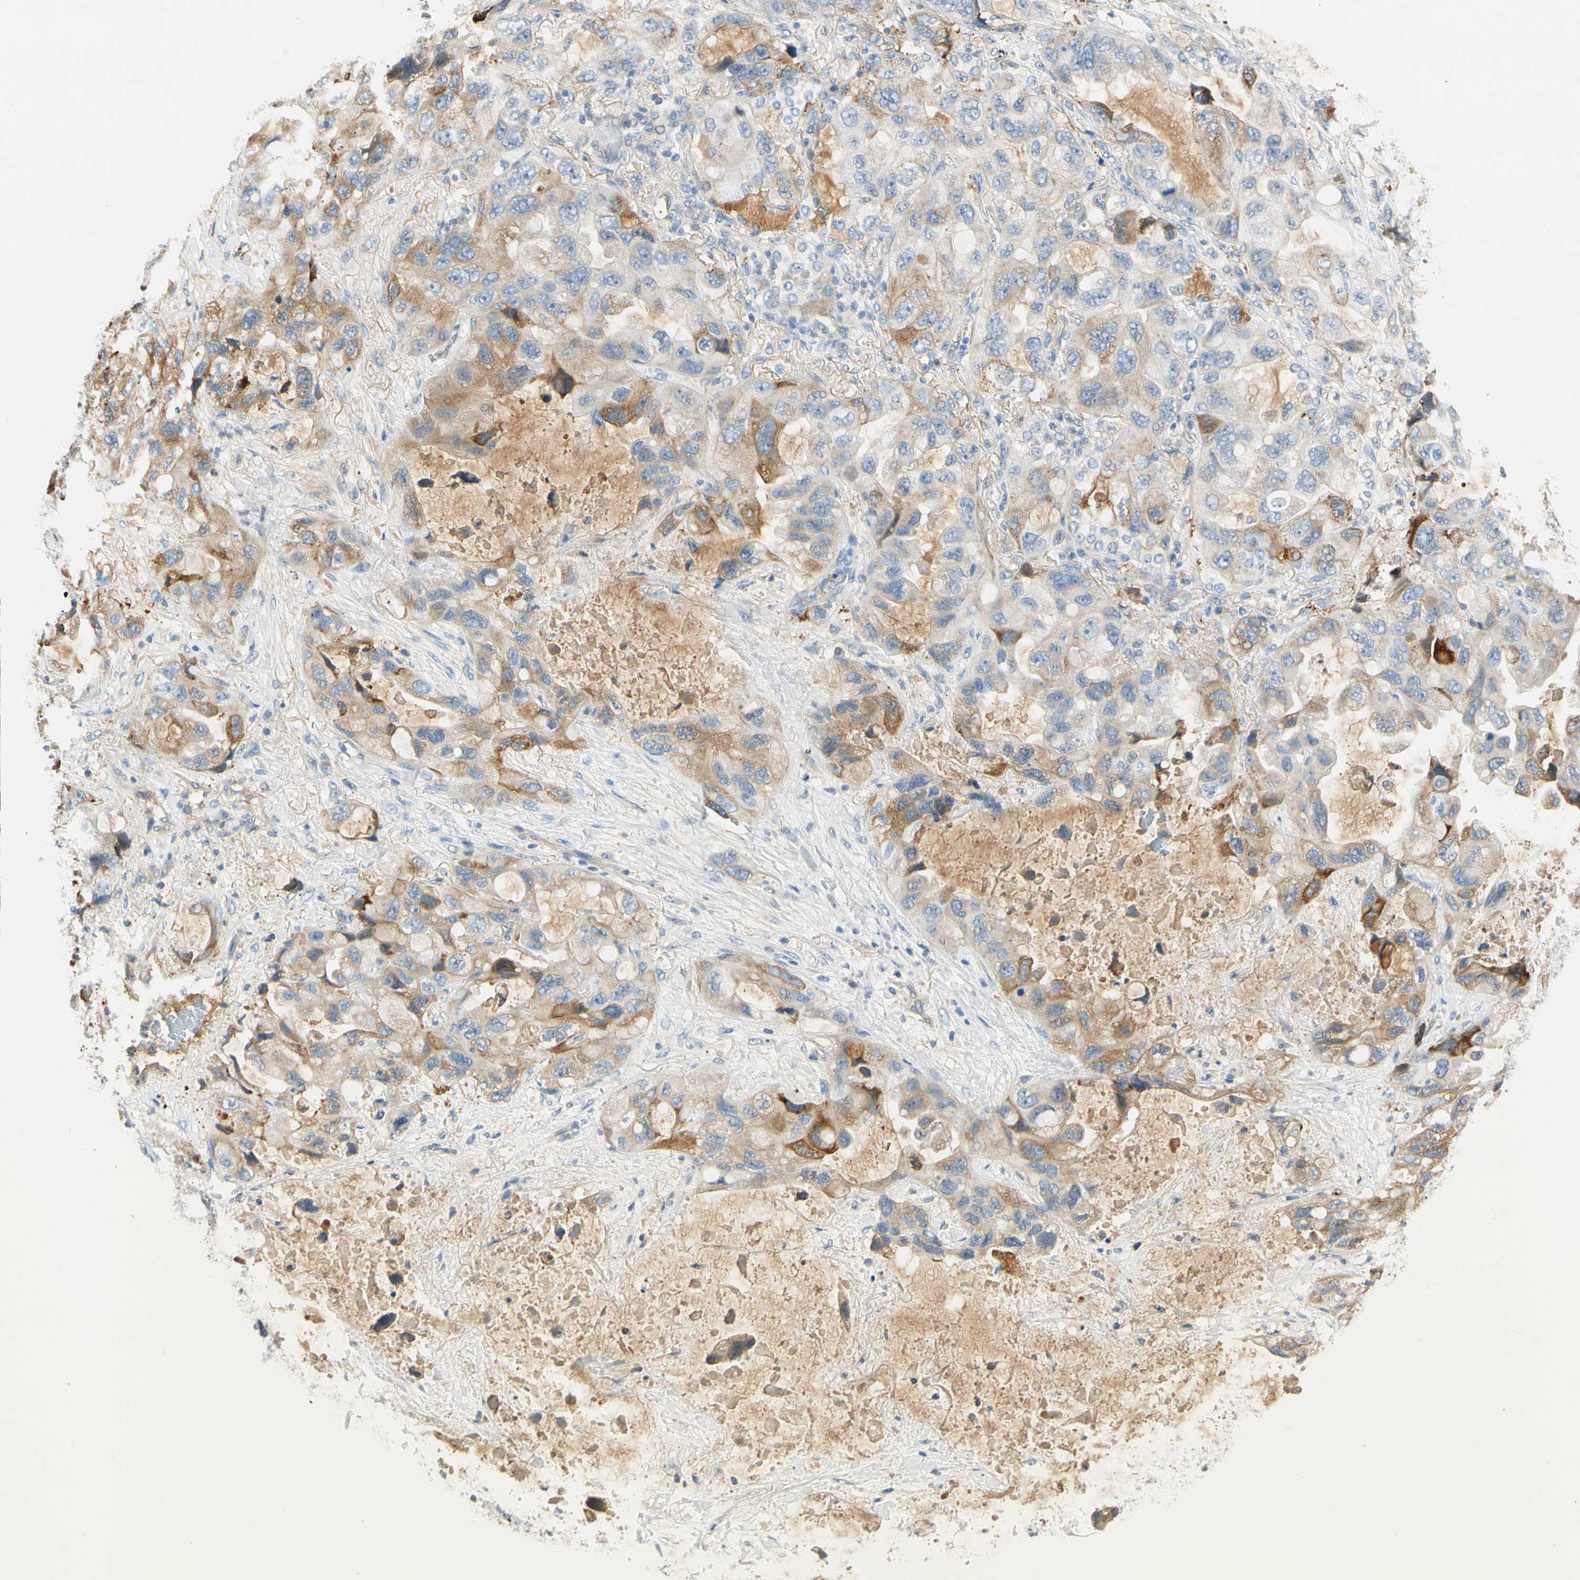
{"staining": {"intensity": "moderate", "quantity": "25%-75%", "location": "cytoplasmic/membranous"}, "tissue": "lung cancer", "cell_type": "Tumor cells", "image_type": "cancer", "snomed": [{"axis": "morphology", "description": "Squamous cell carcinoma, NOS"}, {"axis": "topography", "description": "Lung"}], "caption": "The photomicrograph demonstrates immunohistochemical staining of lung squamous cell carcinoma. There is moderate cytoplasmic/membranous positivity is present in about 25%-75% of tumor cells.", "gene": "LAMB3", "patient": {"sex": "female", "age": 73}}